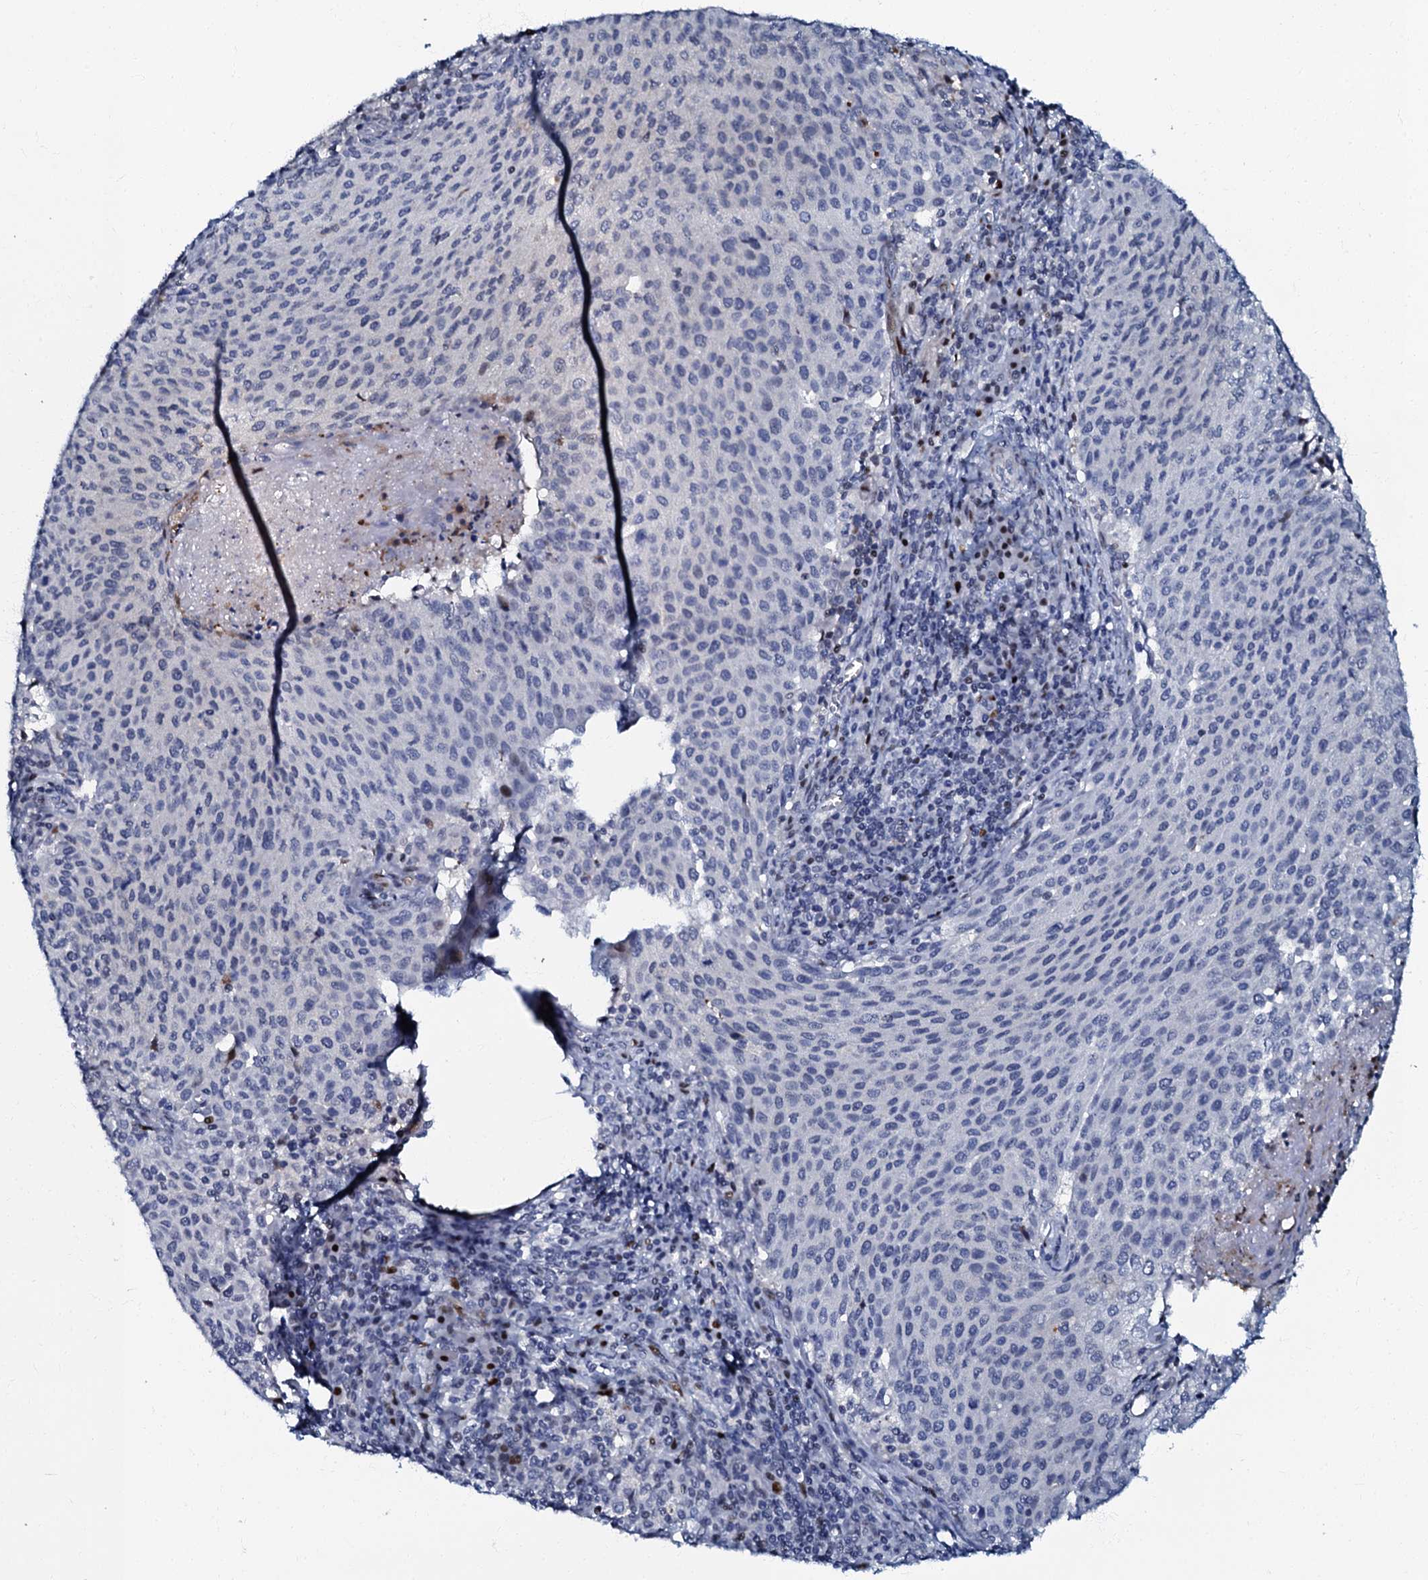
{"staining": {"intensity": "negative", "quantity": "none", "location": "none"}, "tissue": "cervical cancer", "cell_type": "Tumor cells", "image_type": "cancer", "snomed": [{"axis": "morphology", "description": "Squamous cell carcinoma, NOS"}, {"axis": "topography", "description": "Cervix"}], "caption": "This micrograph is of squamous cell carcinoma (cervical) stained with IHC to label a protein in brown with the nuclei are counter-stained blue. There is no staining in tumor cells. The staining is performed using DAB (3,3'-diaminobenzidine) brown chromogen with nuclei counter-stained in using hematoxylin.", "gene": "MFSD5", "patient": {"sex": "female", "age": 46}}